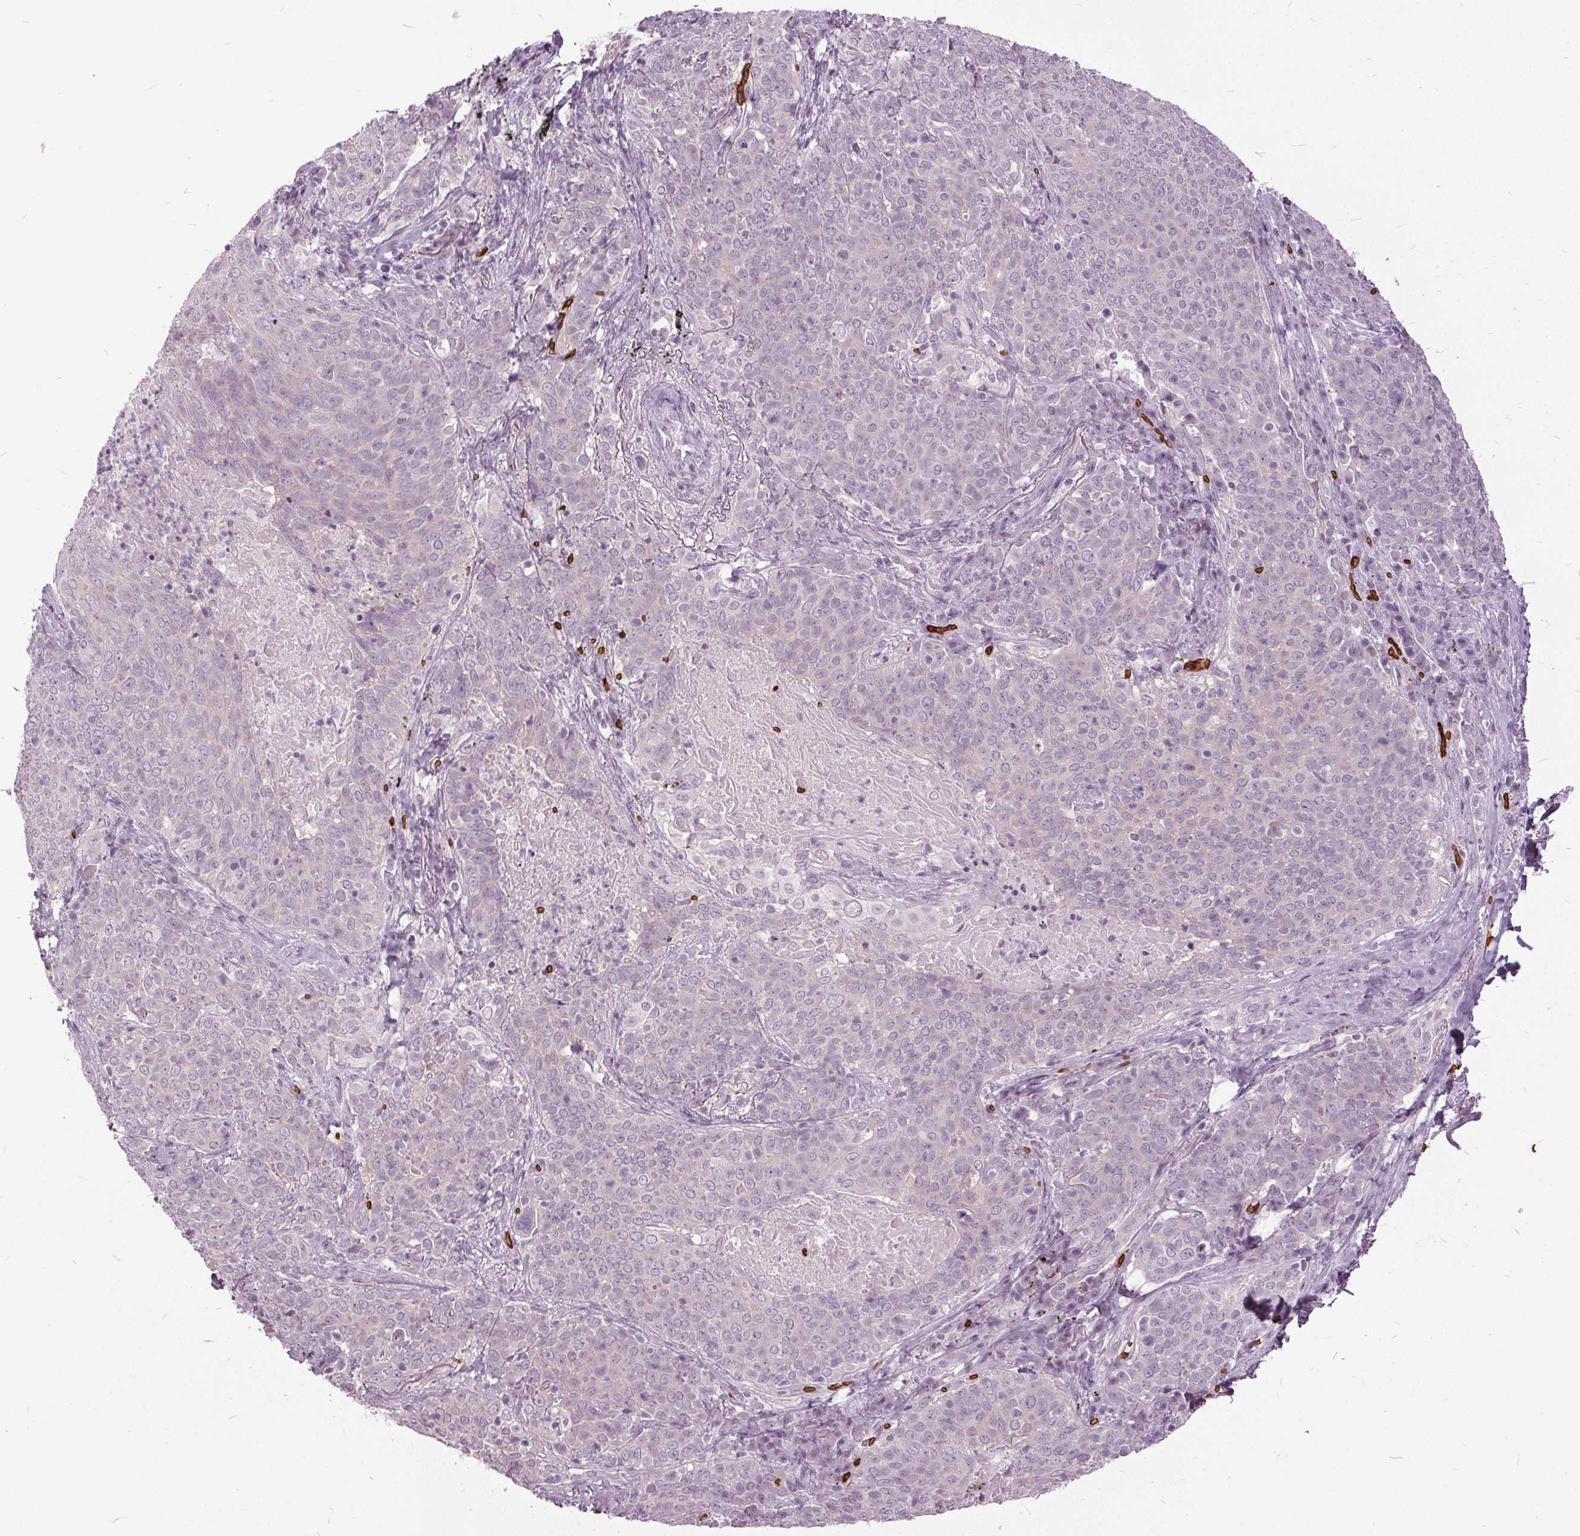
{"staining": {"intensity": "negative", "quantity": "none", "location": "none"}, "tissue": "lung cancer", "cell_type": "Tumor cells", "image_type": "cancer", "snomed": [{"axis": "morphology", "description": "Squamous cell carcinoma, NOS"}, {"axis": "topography", "description": "Lung"}], "caption": "Tumor cells show no significant protein expression in lung squamous cell carcinoma.", "gene": "SLC4A1", "patient": {"sex": "male", "age": 82}}